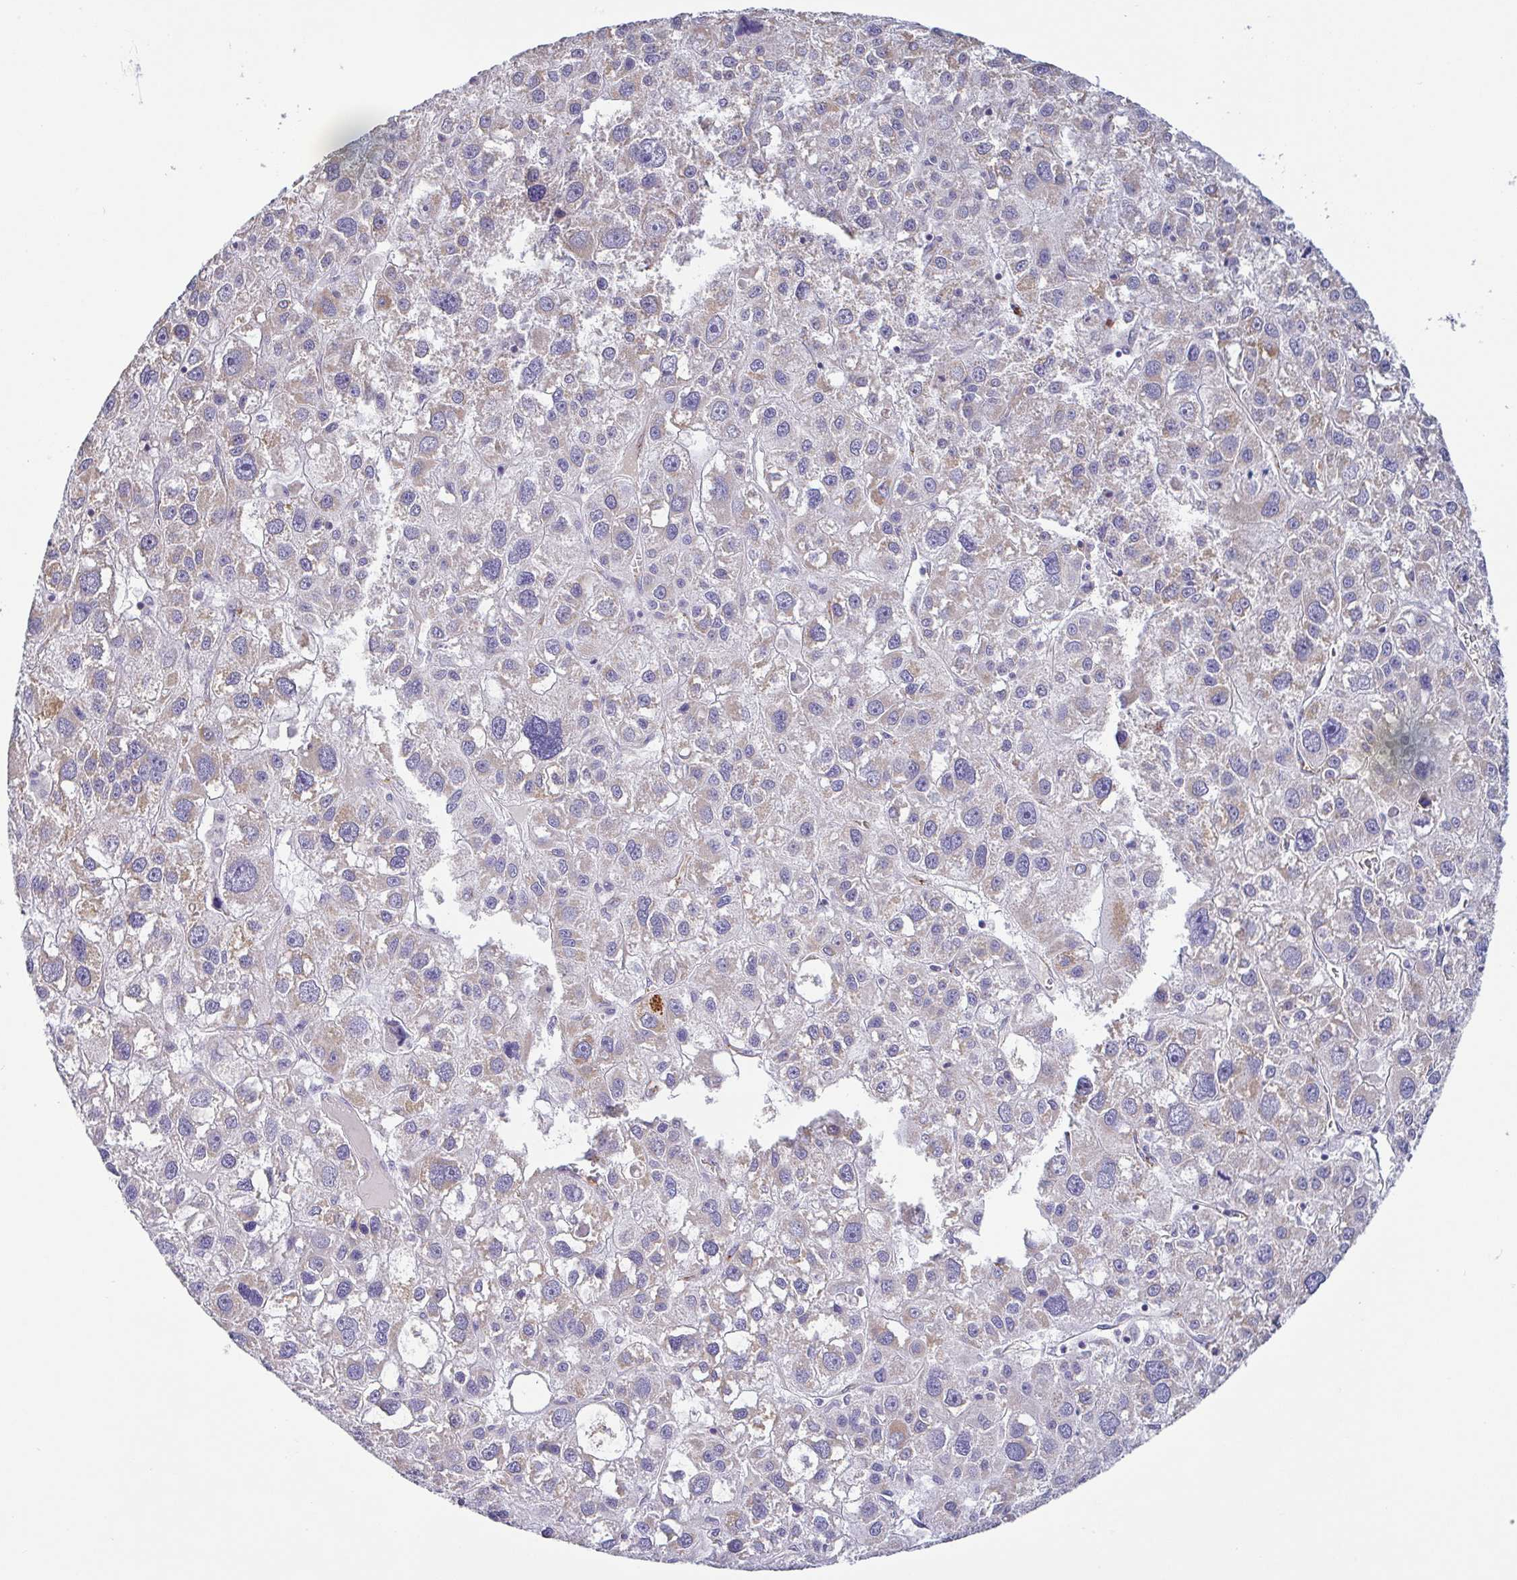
{"staining": {"intensity": "weak", "quantity": "<25%", "location": "cytoplasmic/membranous"}, "tissue": "liver cancer", "cell_type": "Tumor cells", "image_type": "cancer", "snomed": [{"axis": "morphology", "description": "Carcinoma, Hepatocellular, NOS"}, {"axis": "topography", "description": "Liver"}], "caption": "Liver hepatocellular carcinoma was stained to show a protein in brown. There is no significant expression in tumor cells.", "gene": "PLCD4", "patient": {"sex": "male", "age": 73}}